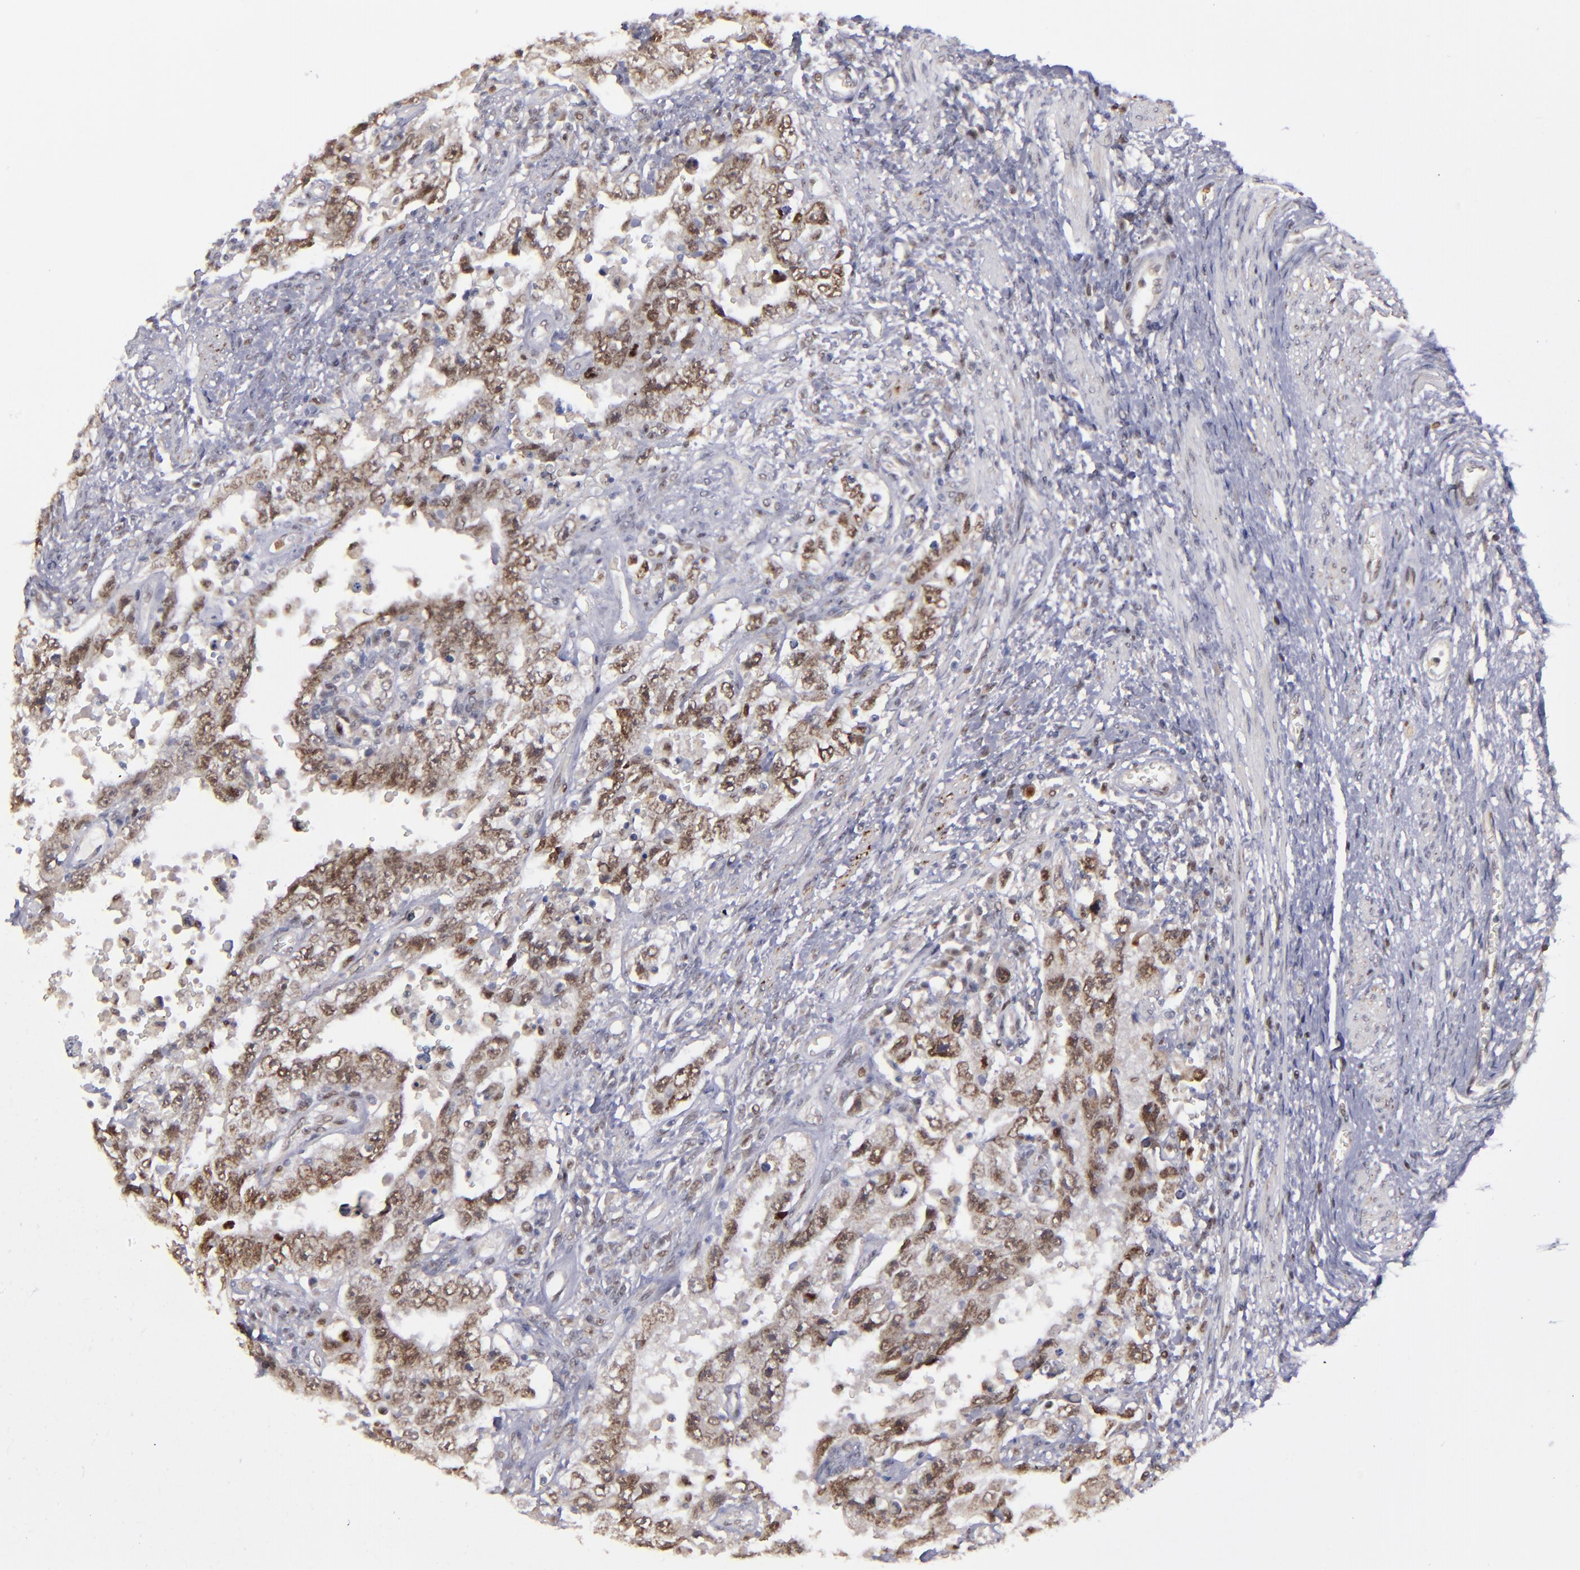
{"staining": {"intensity": "strong", "quantity": ">75%", "location": "nuclear"}, "tissue": "testis cancer", "cell_type": "Tumor cells", "image_type": "cancer", "snomed": [{"axis": "morphology", "description": "Carcinoma, Embryonal, NOS"}, {"axis": "topography", "description": "Testis"}], "caption": "This is an image of immunohistochemistry (IHC) staining of embryonal carcinoma (testis), which shows strong expression in the nuclear of tumor cells.", "gene": "RREB1", "patient": {"sex": "male", "age": 26}}